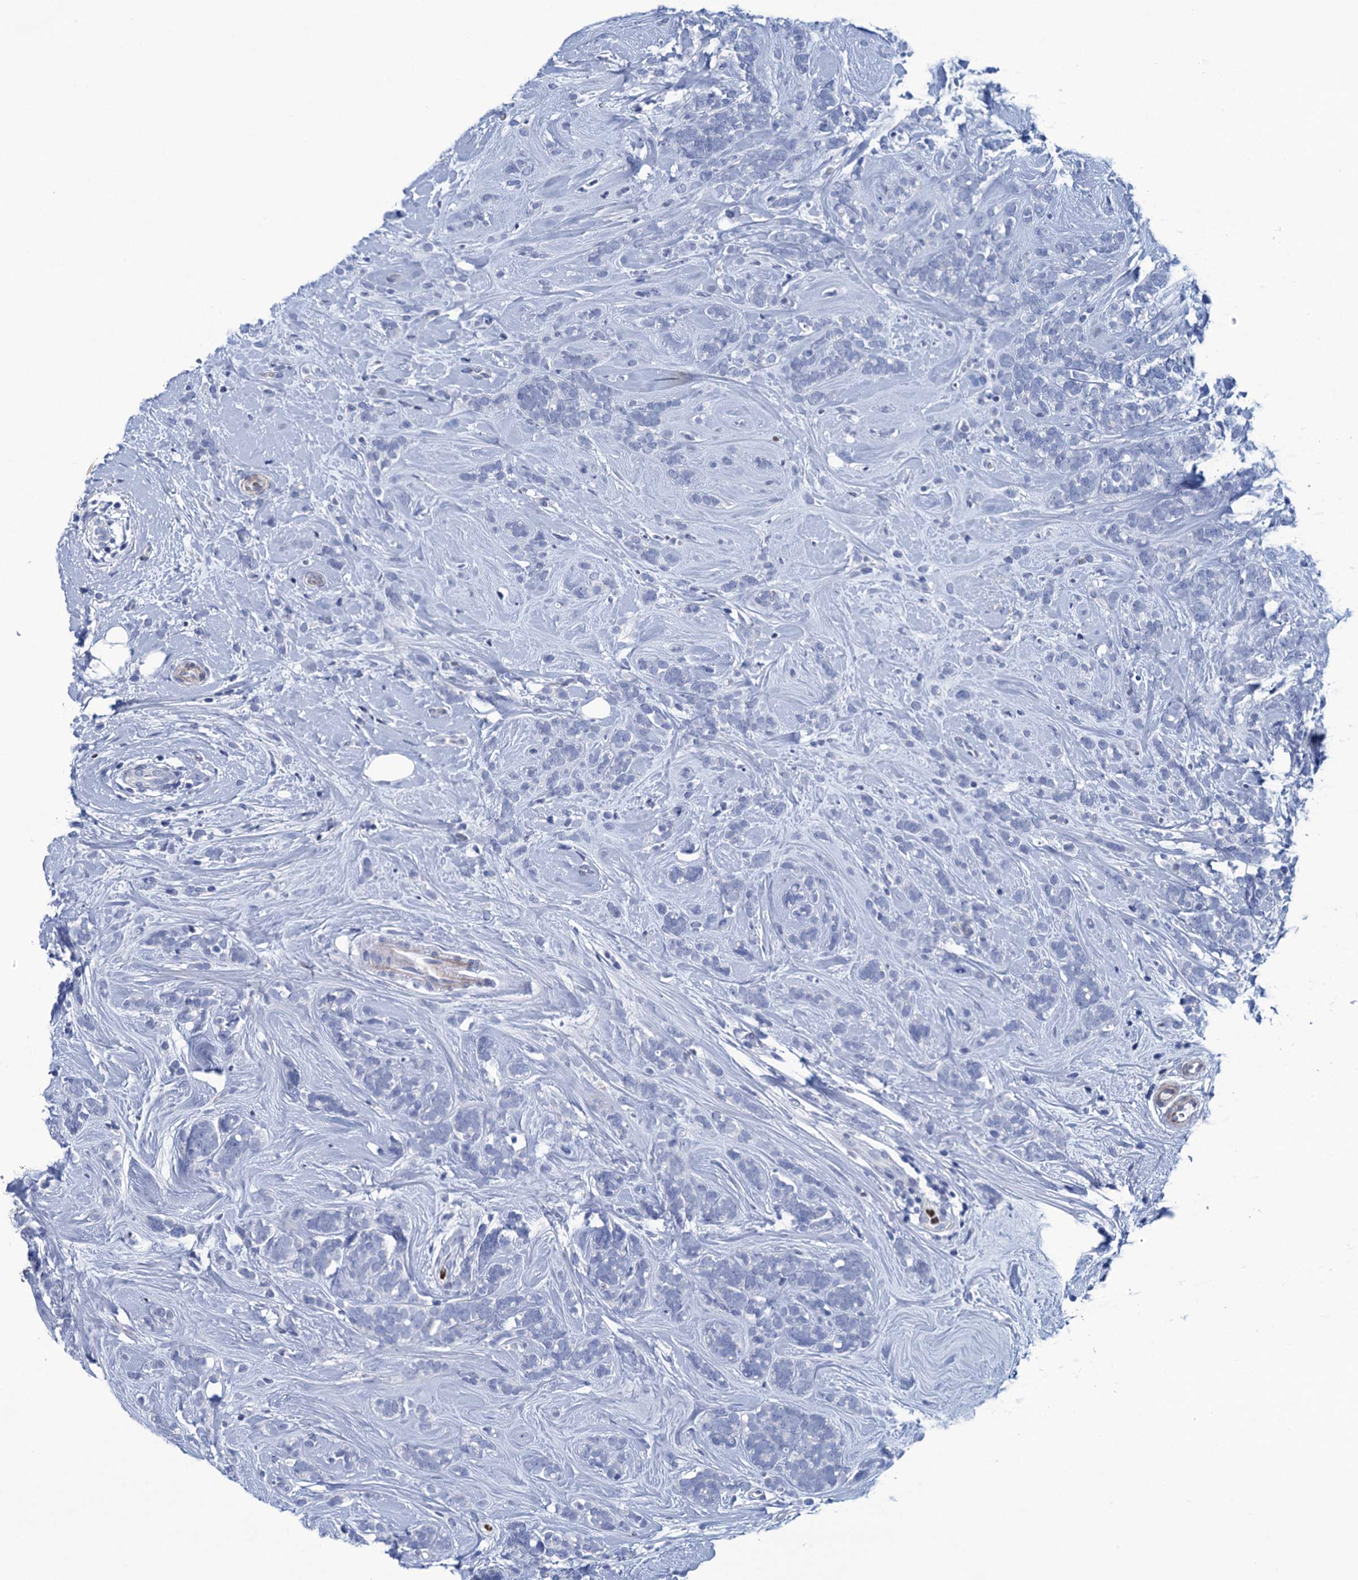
{"staining": {"intensity": "negative", "quantity": "none", "location": "none"}, "tissue": "breast cancer", "cell_type": "Tumor cells", "image_type": "cancer", "snomed": [{"axis": "morphology", "description": "Lobular carcinoma"}, {"axis": "topography", "description": "Breast"}], "caption": "Immunohistochemistry (IHC) of breast cancer (lobular carcinoma) demonstrates no staining in tumor cells.", "gene": "RHCG", "patient": {"sex": "female", "age": 58}}